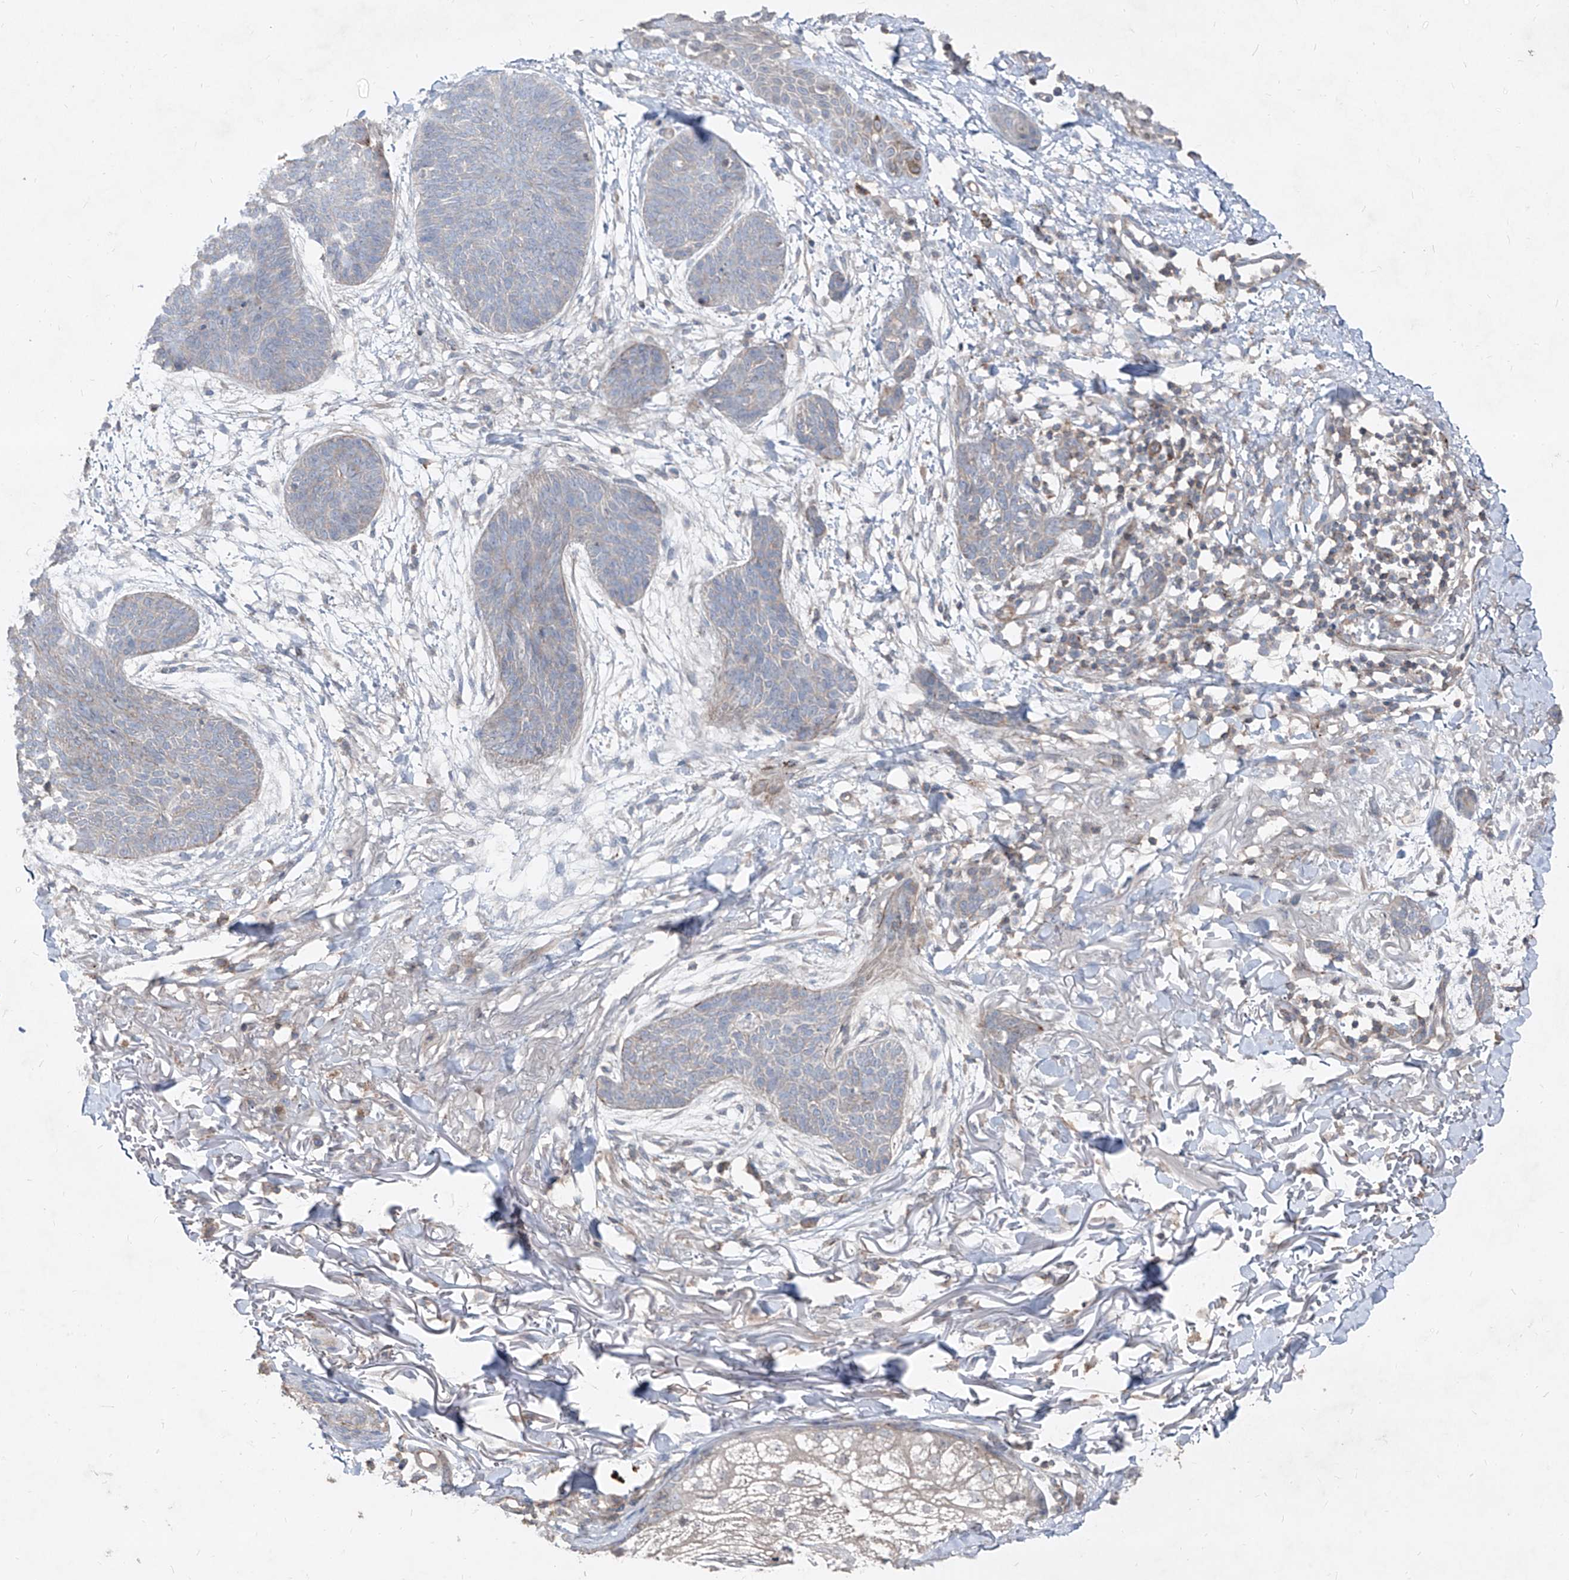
{"staining": {"intensity": "negative", "quantity": "none", "location": "none"}, "tissue": "skin cancer", "cell_type": "Tumor cells", "image_type": "cancer", "snomed": [{"axis": "morphology", "description": "Basal cell carcinoma"}, {"axis": "topography", "description": "Skin"}], "caption": "The histopathology image exhibits no staining of tumor cells in basal cell carcinoma (skin).", "gene": "UFD1", "patient": {"sex": "male", "age": 85}}